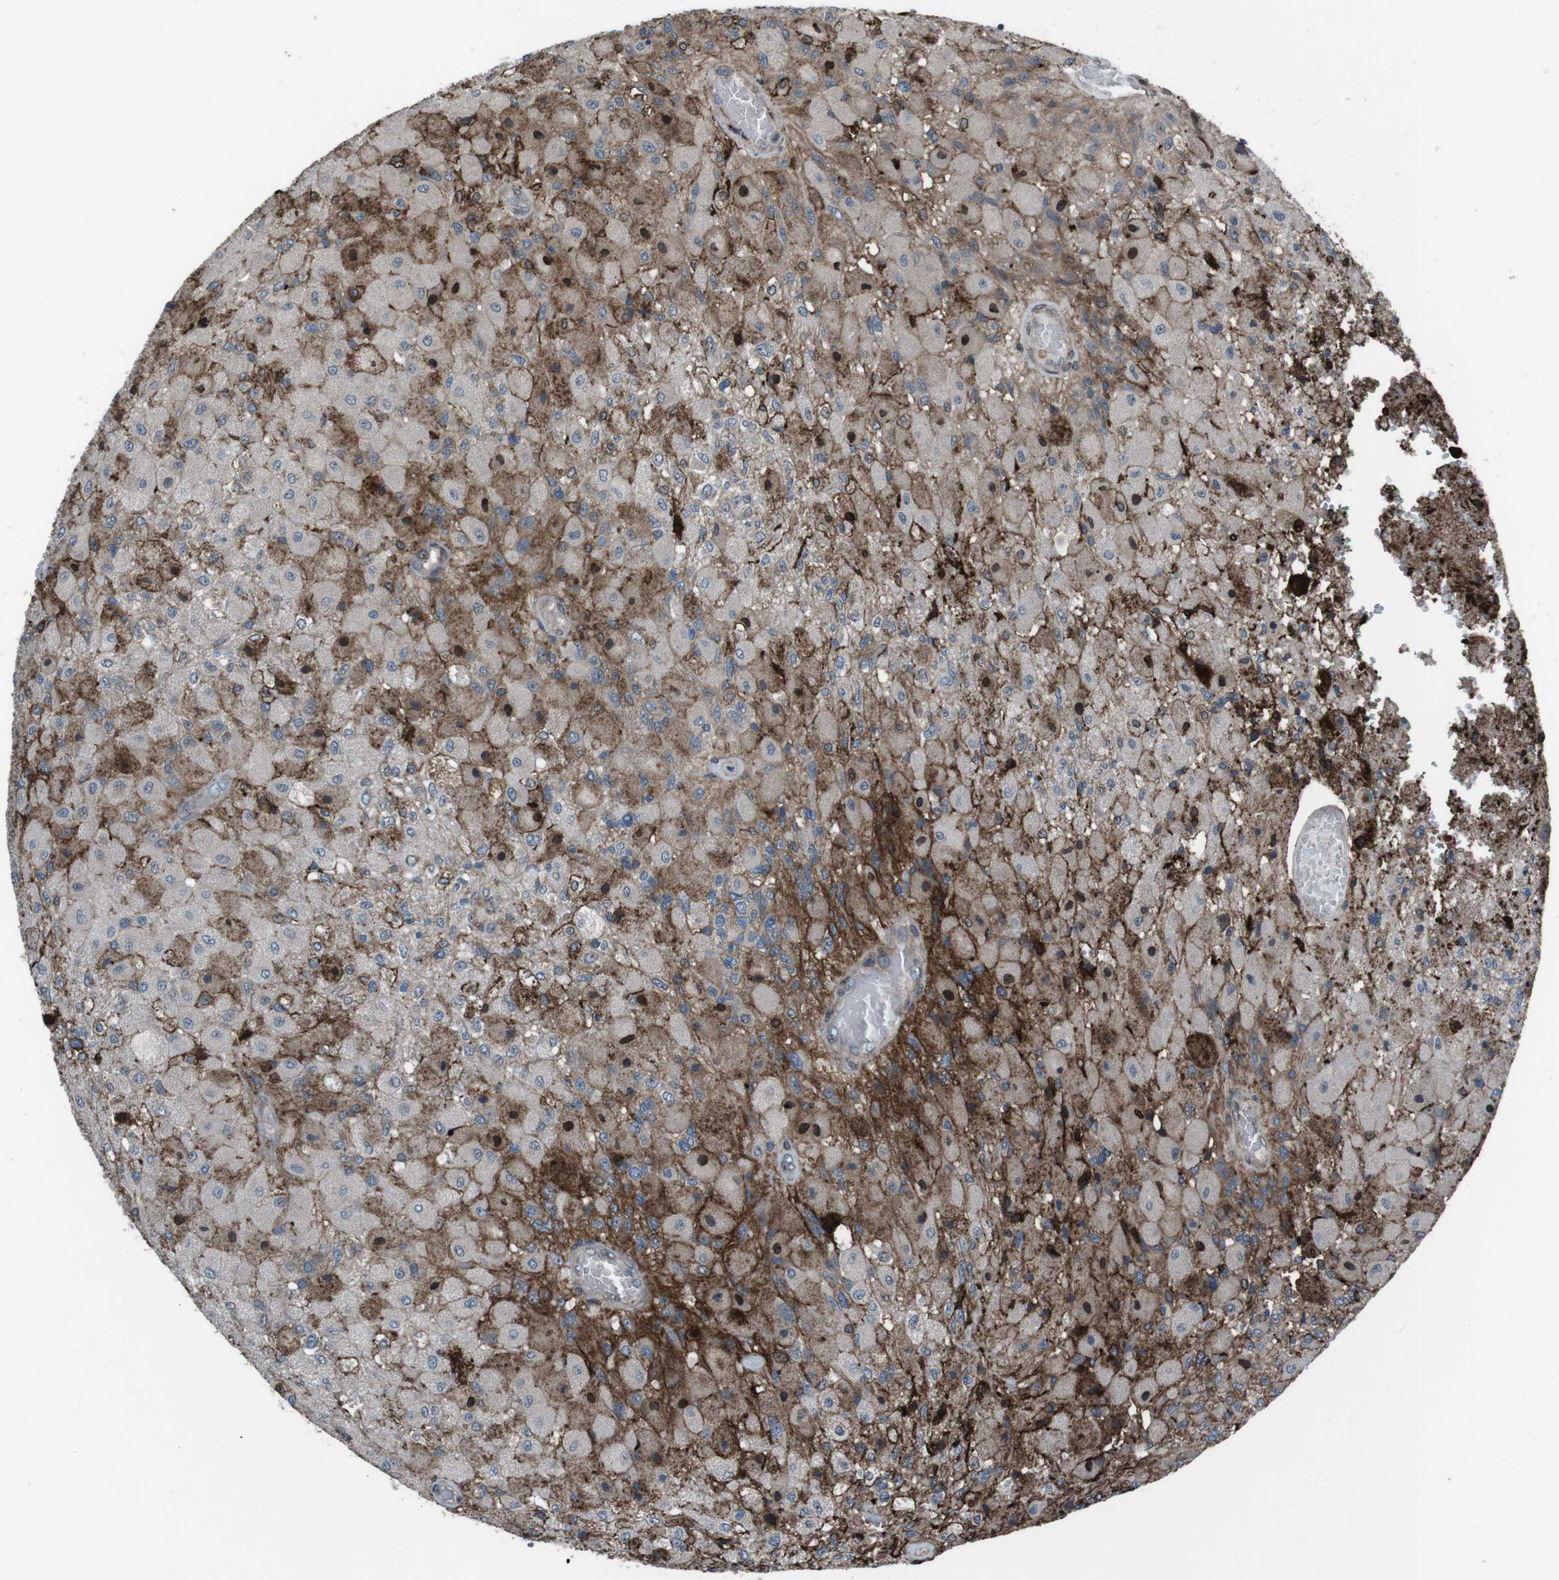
{"staining": {"intensity": "moderate", "quantity": "25%-75%", "location": "cytoplasmic/membranous,nuclear"}, "tissue": "glioma", "cell_type": "Tumor cells", "image_type": "cancer", "snomed": [{"axis": "morphology", "description": "Normal tissue, NOS"}, {"axis": "morphology", "description": "Glioma, malignant, High grade"}, {"axis": "topography", "description": "Cerebral cortex"}], "caption": "This is a histology image of immunohistochemistry staining of glioma, which shows moderate positivity in the cytoplasmic/membranous and nuclear of tumor cells.", "gene": "GDF10", "patient": {"sex": "male", "age": 77}}